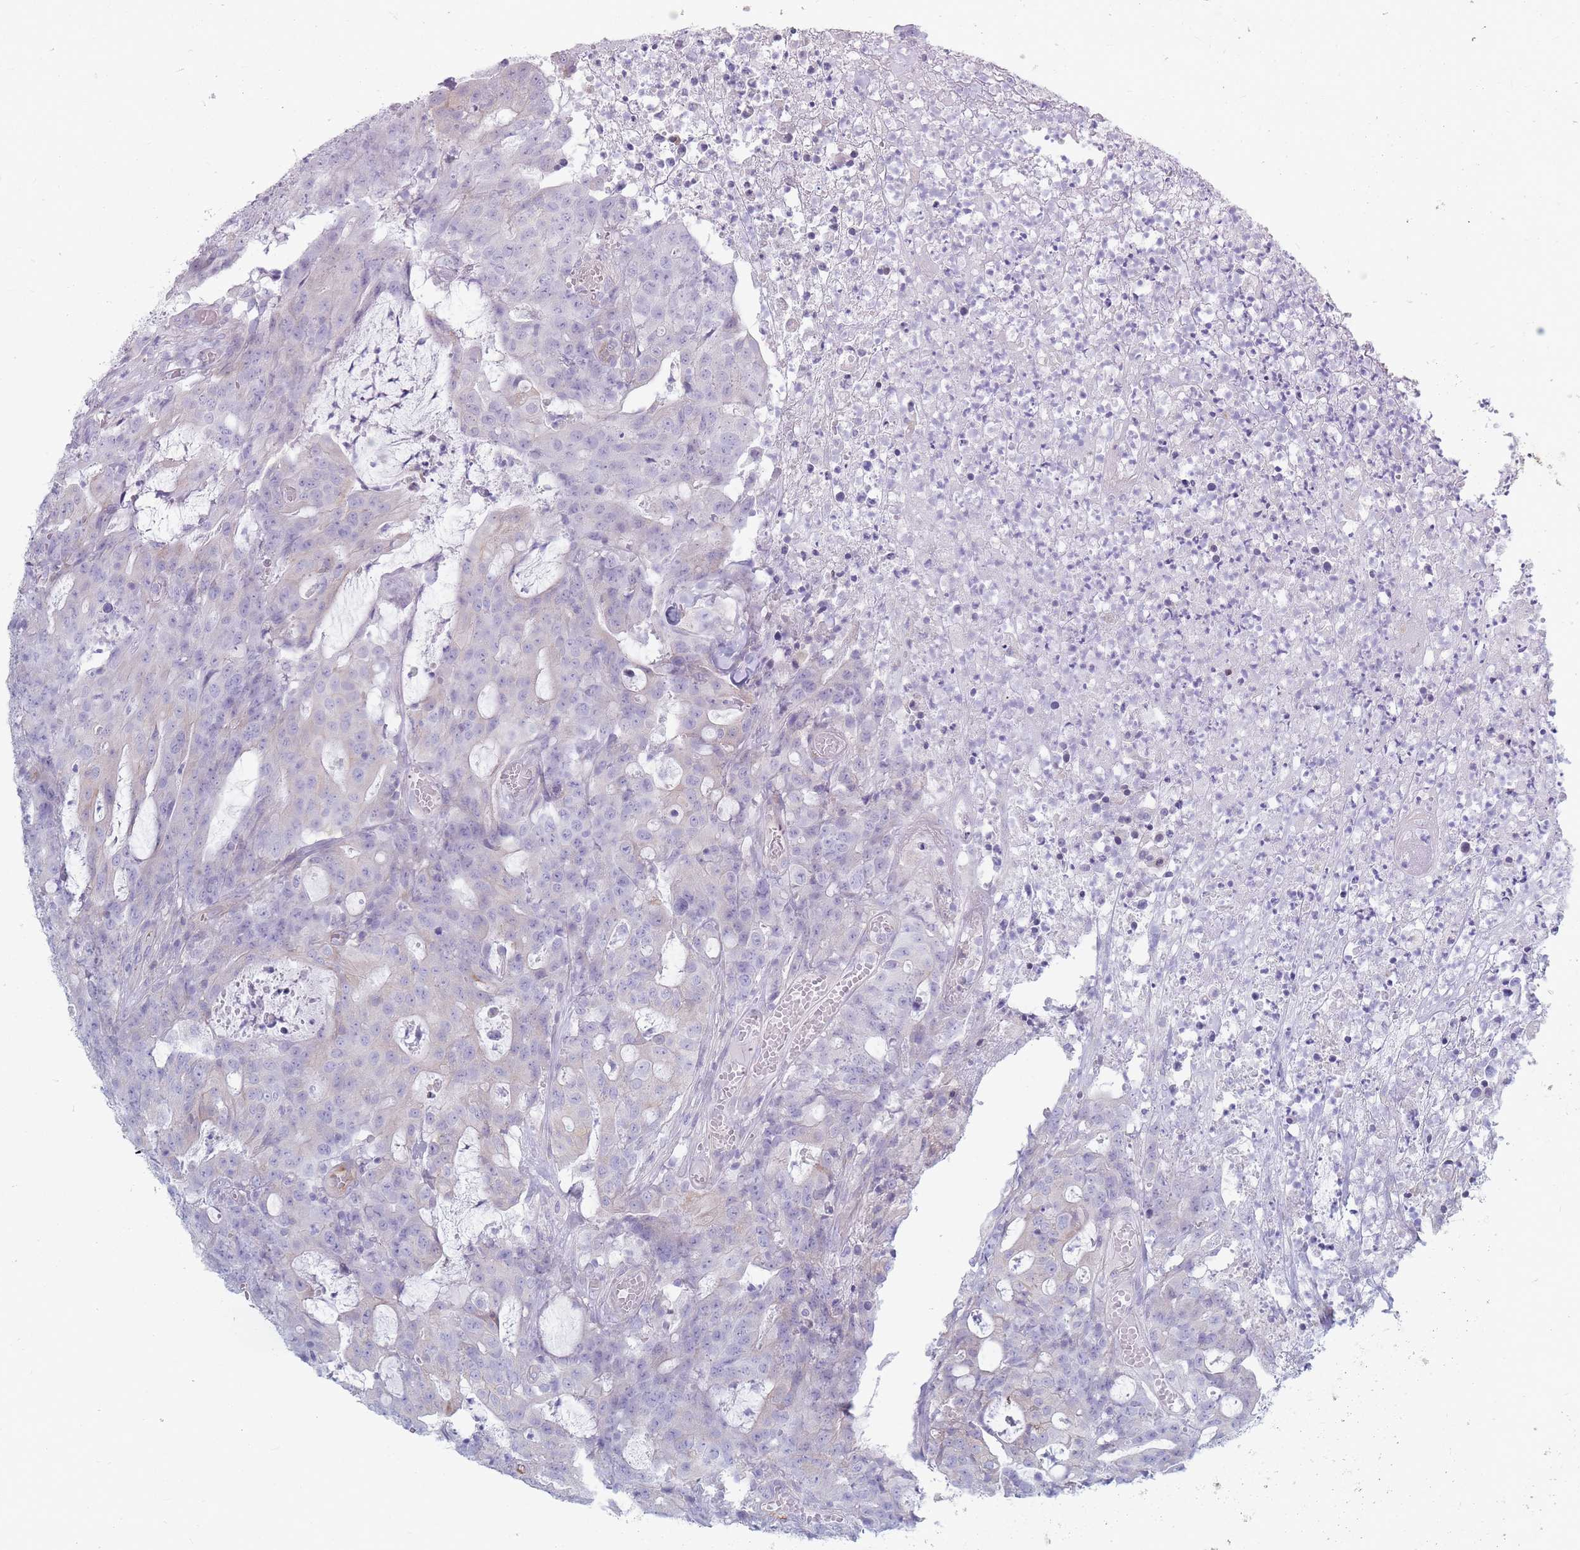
{"staining": {"intensity": "moderate", "quantity": "<25%", "location": "cytoplasmic/membranous"}, "tissue": "colorectal cancer", "cell_type": "Tumor cells", "image_type": "cancer", "snomed": [{"axis": "morphology", "description": "Adenocarcinoma, NOS"}, {"axis": "topography", "description": "Colon"}], "caption": "Human colorectal cancer stained with a brown dye exhibits moderate cytoplasmic/membranous positive staining in approximately <25% of tumor cells.", "gene": "PLPP1", "patient": {"sex": "male", "age": 83}}